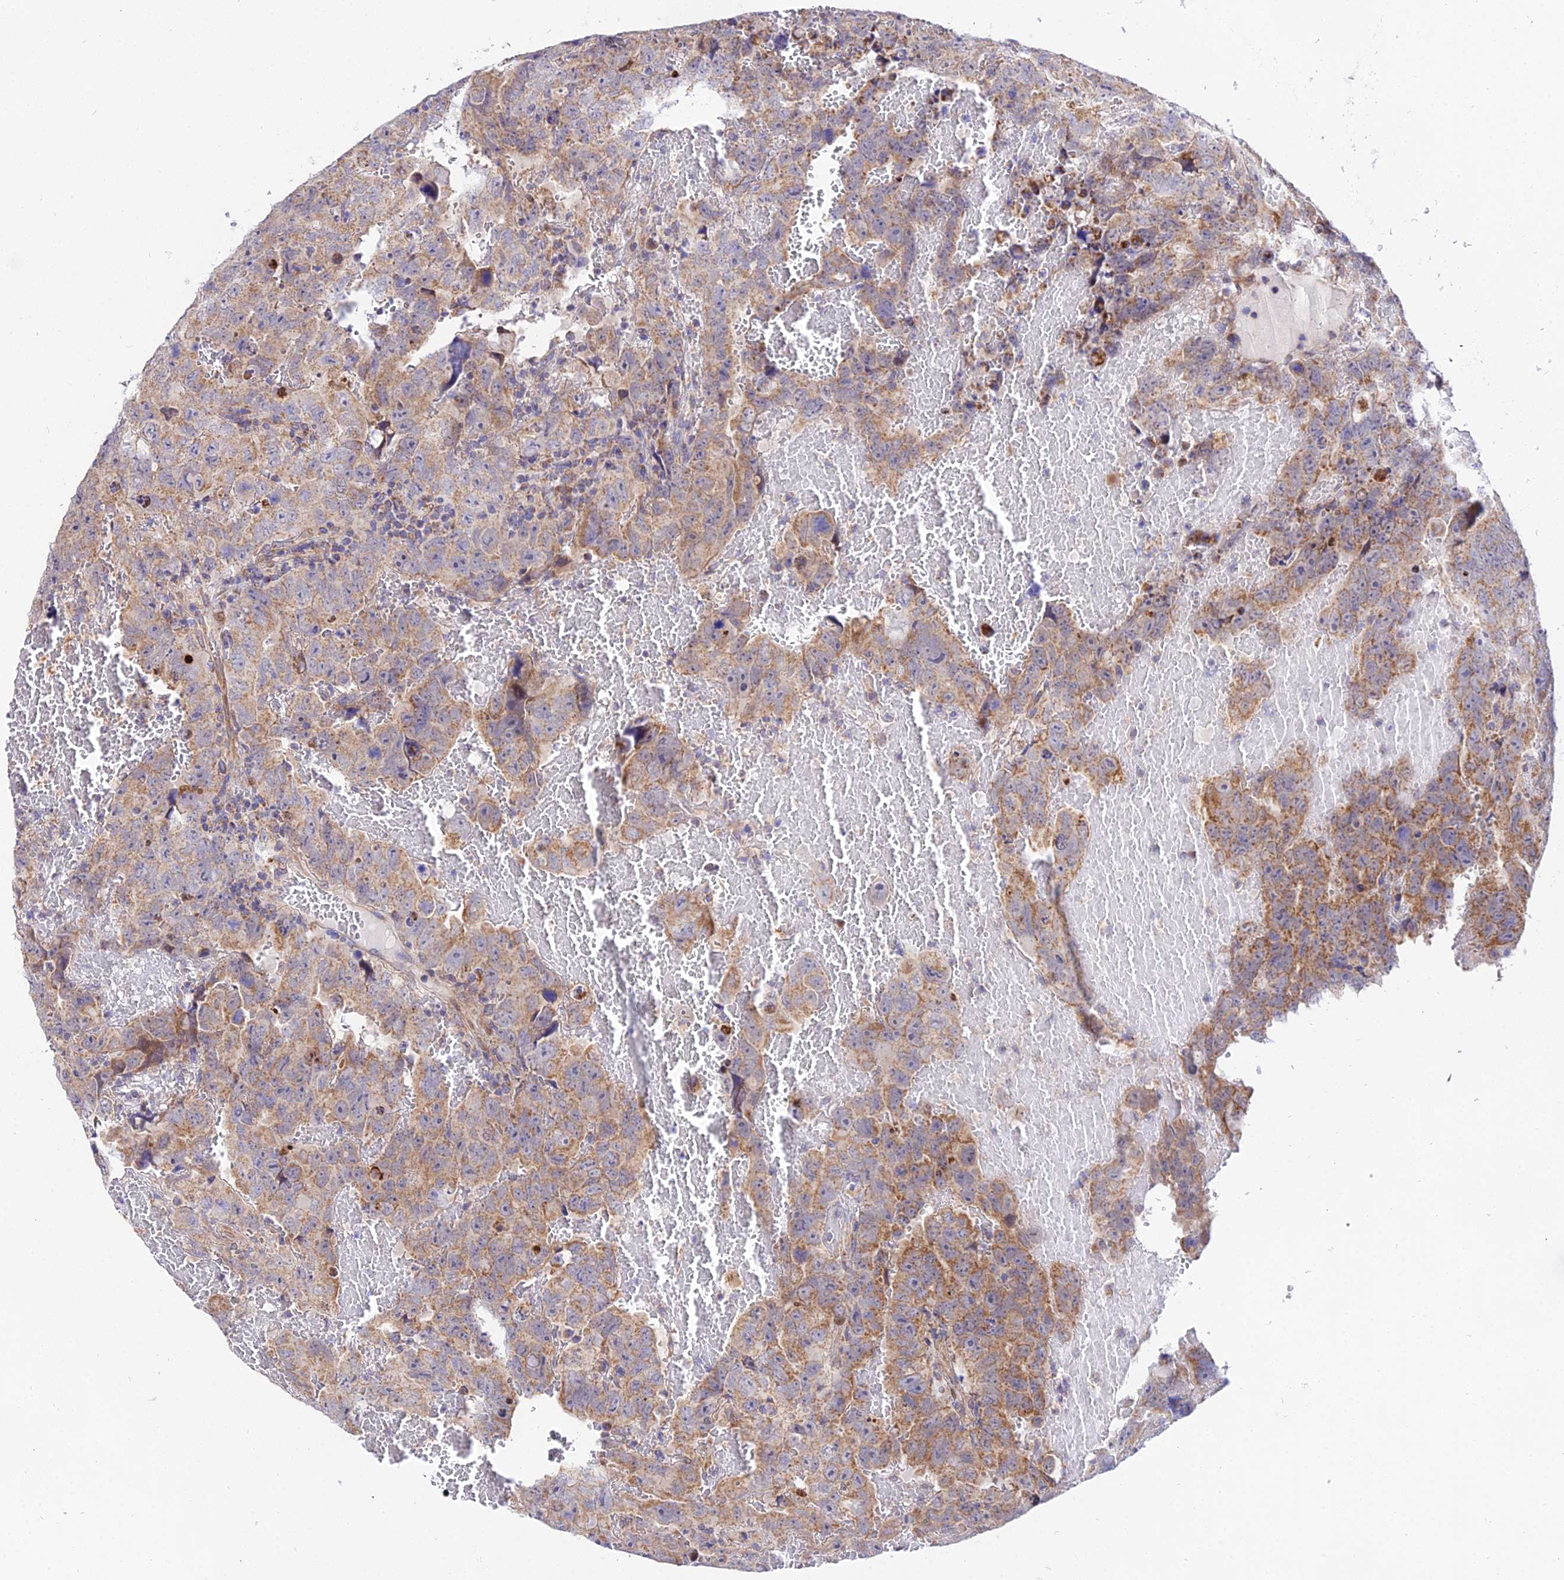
{"staining": {"intensity": "moderate", "quantity": "25%-75%", "location": "cytoplasmic/membranous"}, "tissue": "testis cancer", "cell_type": "Tumor cells", "image_type": "cancer", "snomed": [{"axis": "morphology", "description": "Carcinoma, Embryonal, NOS"}, {"axis": "topography", "description": "Testis"}], "caption": "Testis embryonal carcinoma stained with a brown dye displays moderate cytoplasmic/membranous positive expression in about 25%-75% of tumor cells.", "gene": "ATP5PB", "patient": {"sex": "male", "age": 45}}